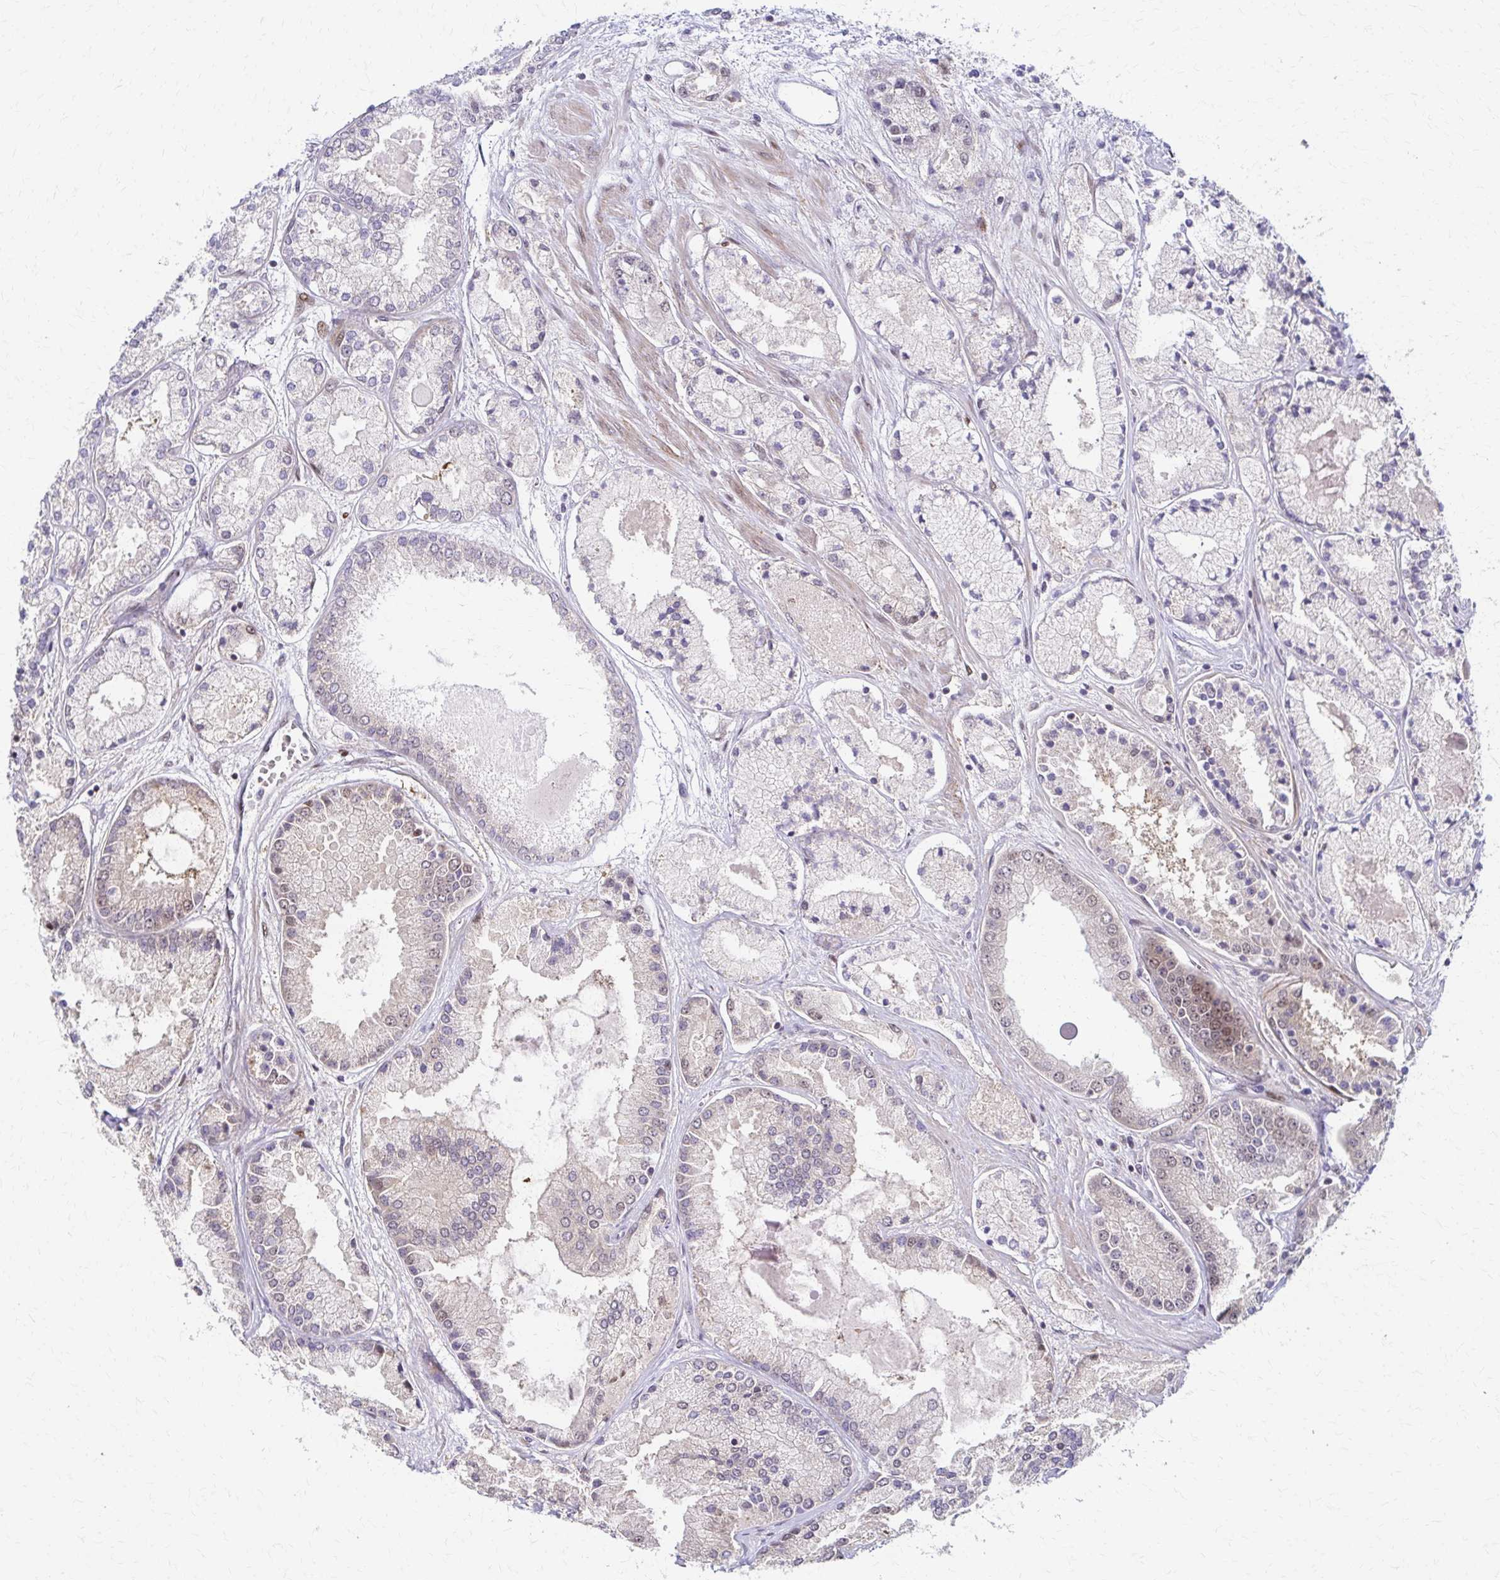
{"staining": {"intensity": "weak", "quantity": "<25%", "location": "cytoplasmic/membranous,nuclear"}, "tissue": "prostate cancer", "cell_type": "Tumor cells", "image_type": "cancer", "snomed": [{"axis": "morphology", "description": "Adenocarcinoma, High grade"}, {"axis": "topography", "description": "Prostate"}], "caption": "High magnification brightfield microscopy of prostate high-grade adenocarcinoma stained with DAB (brown) and counterstained with hematoxylin (blue): tumor cells show no significant staining.", "gene": "PSMD7", "patient": {"sex": "male", "age": 67}}